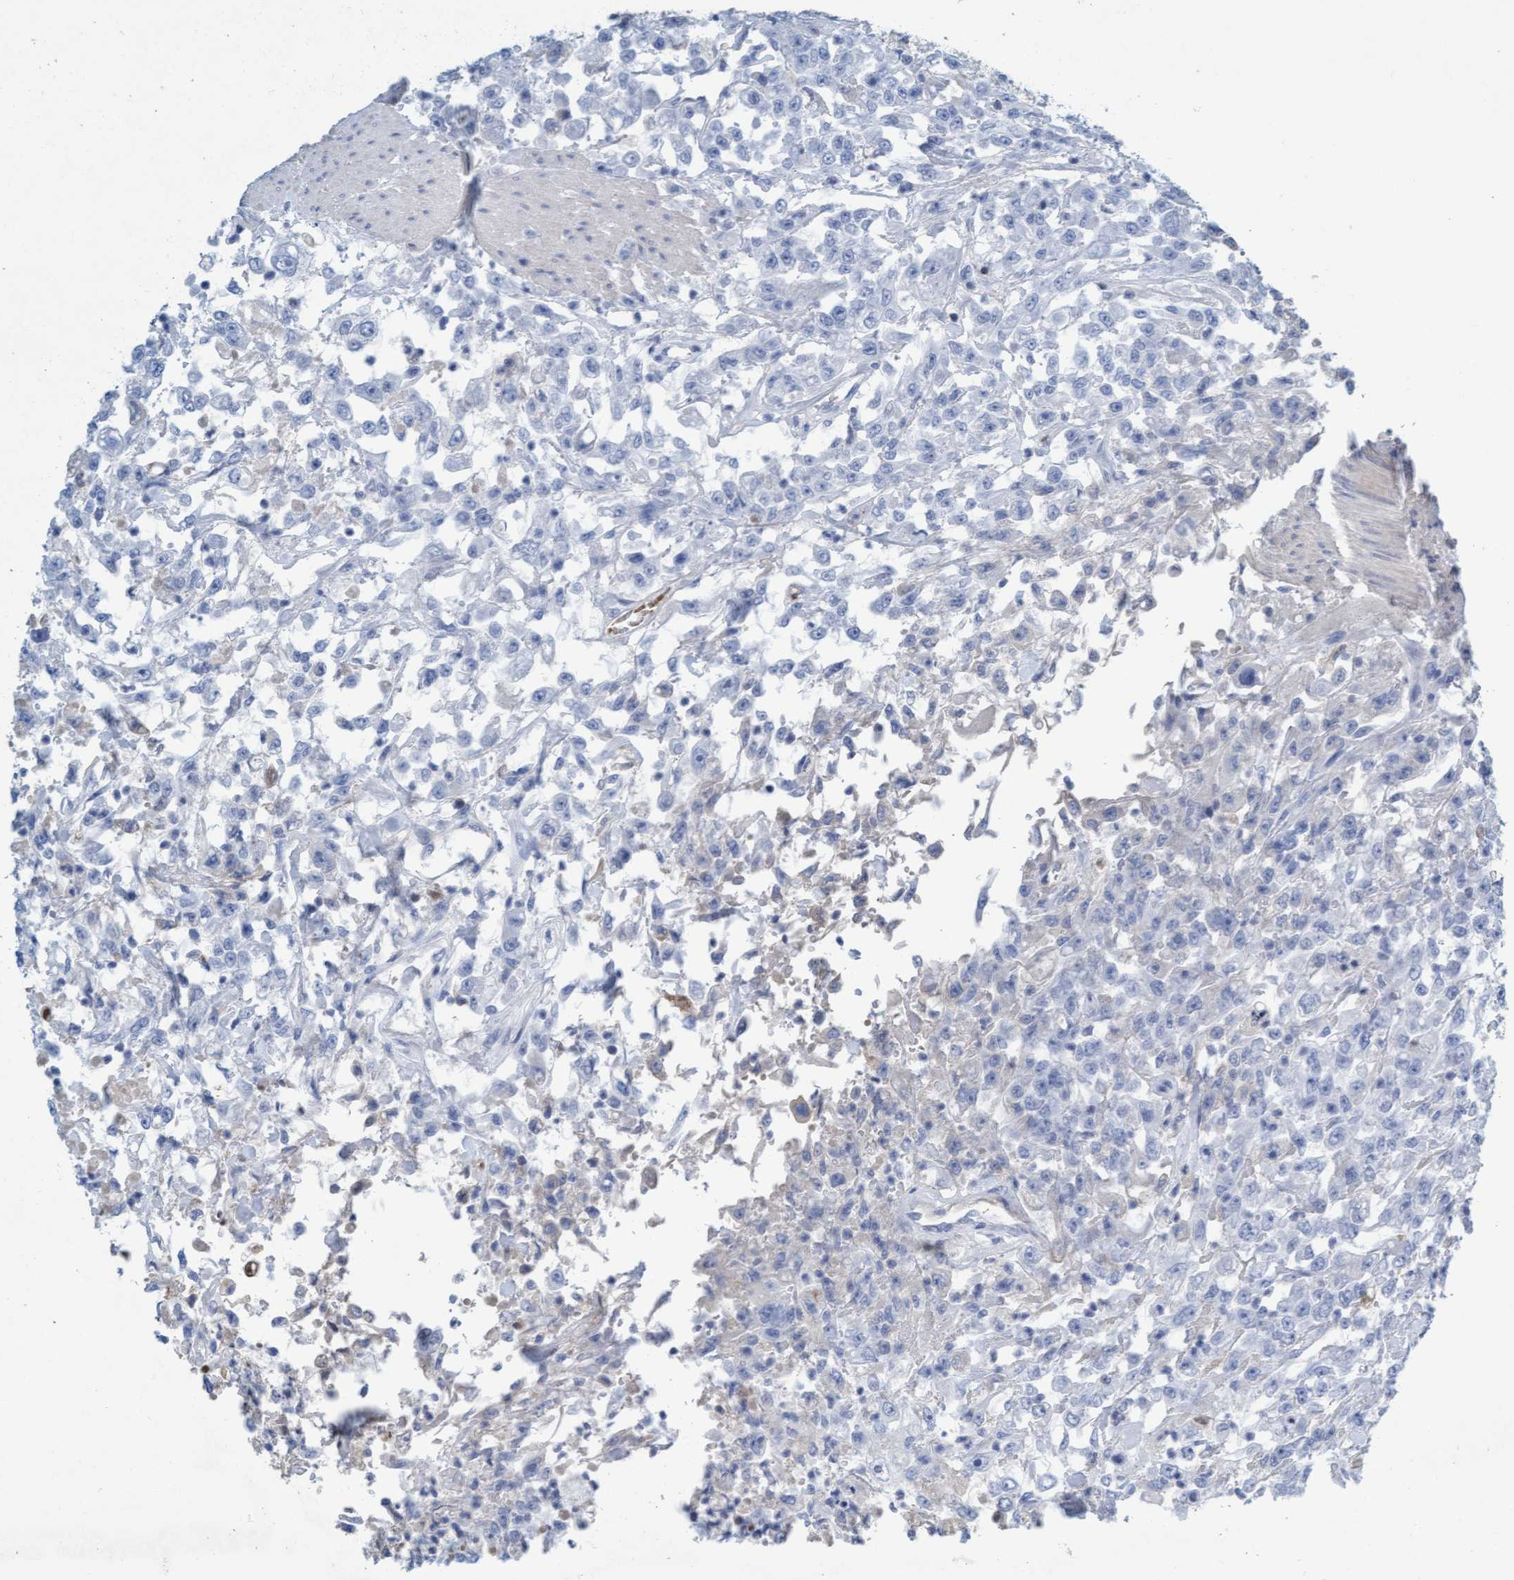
{"staining": {"intensity": "negative", "quantity": "none", "location": "none"}, "tissue": "urothelial cancer", "cell_type": "Tumor cells", "image_type": "cancer", "snomed": [{"axis": "morphology", "description": "Urothelial carcinoma, High grade"}, {"axis": "topography", "description": "Urinary bladder"}], "caption": "Tumor cells are negative for protein expression in human high-grade urothelial carcinoma.", "gene": "SIGIRR", "patient": {"sex": "male", "age": 46}}